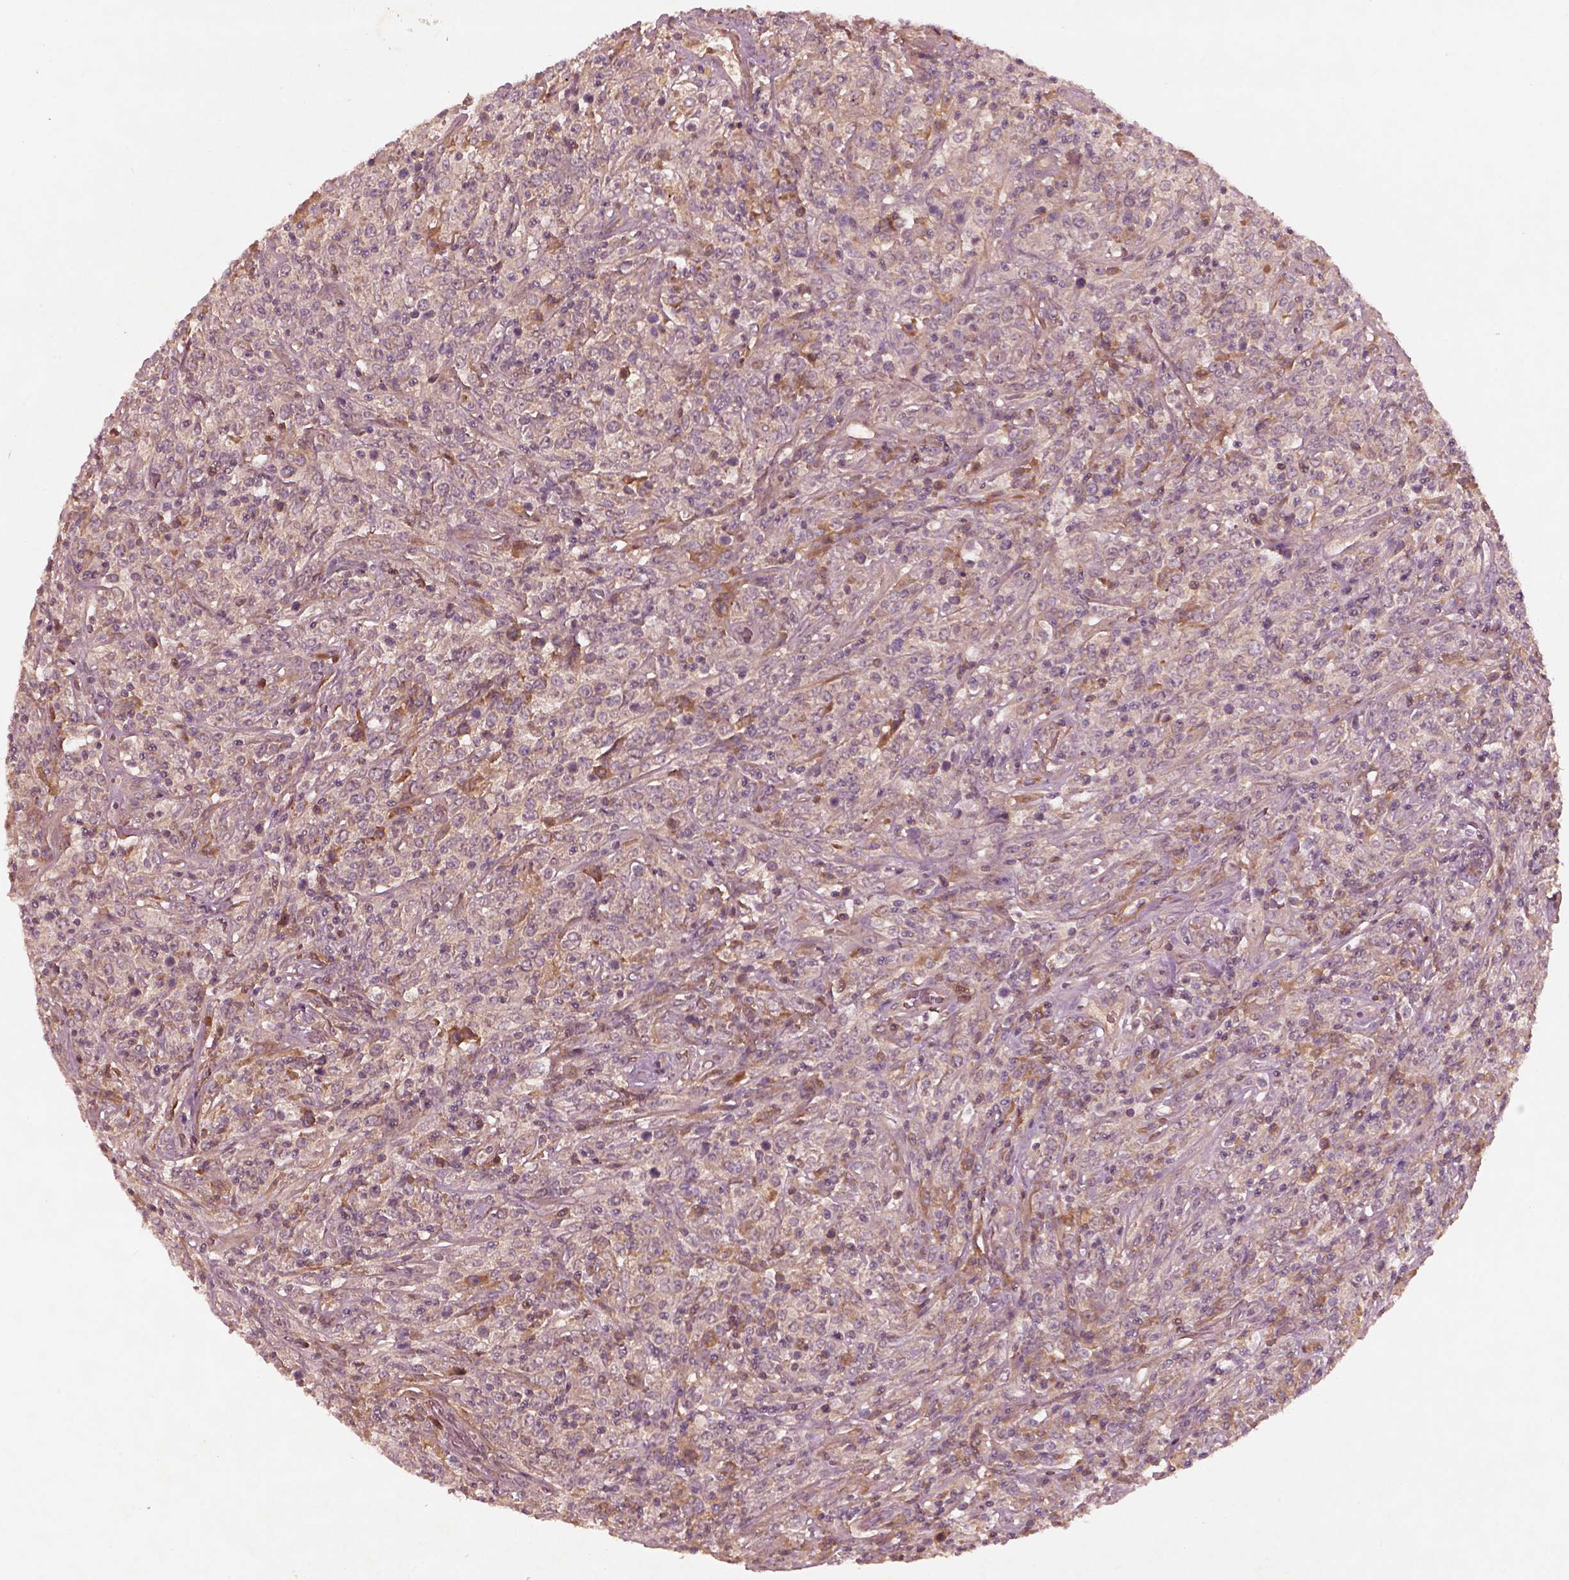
{"staining": {"intensity": "weak", "quantity": "25%-75%", "location": "cytoplasmic/membranous"}, "tissue": "lymphoma", "cell_type": "Tumor cells", "image_type": "cancer", "snomed": [{"axis": "morphology", "description": "Malignant lymphoma, non-Hodgkin's type, High grade"}, {"axis": "topography", "description": "Lung"}], "caption": "Protein staining shows weak cytoplasmic/membranous positivity in about 25%-75% of tumor cells in lymphoma.", "gene": "FAM234A", "patient": {"sex": "male", "age": 79}}